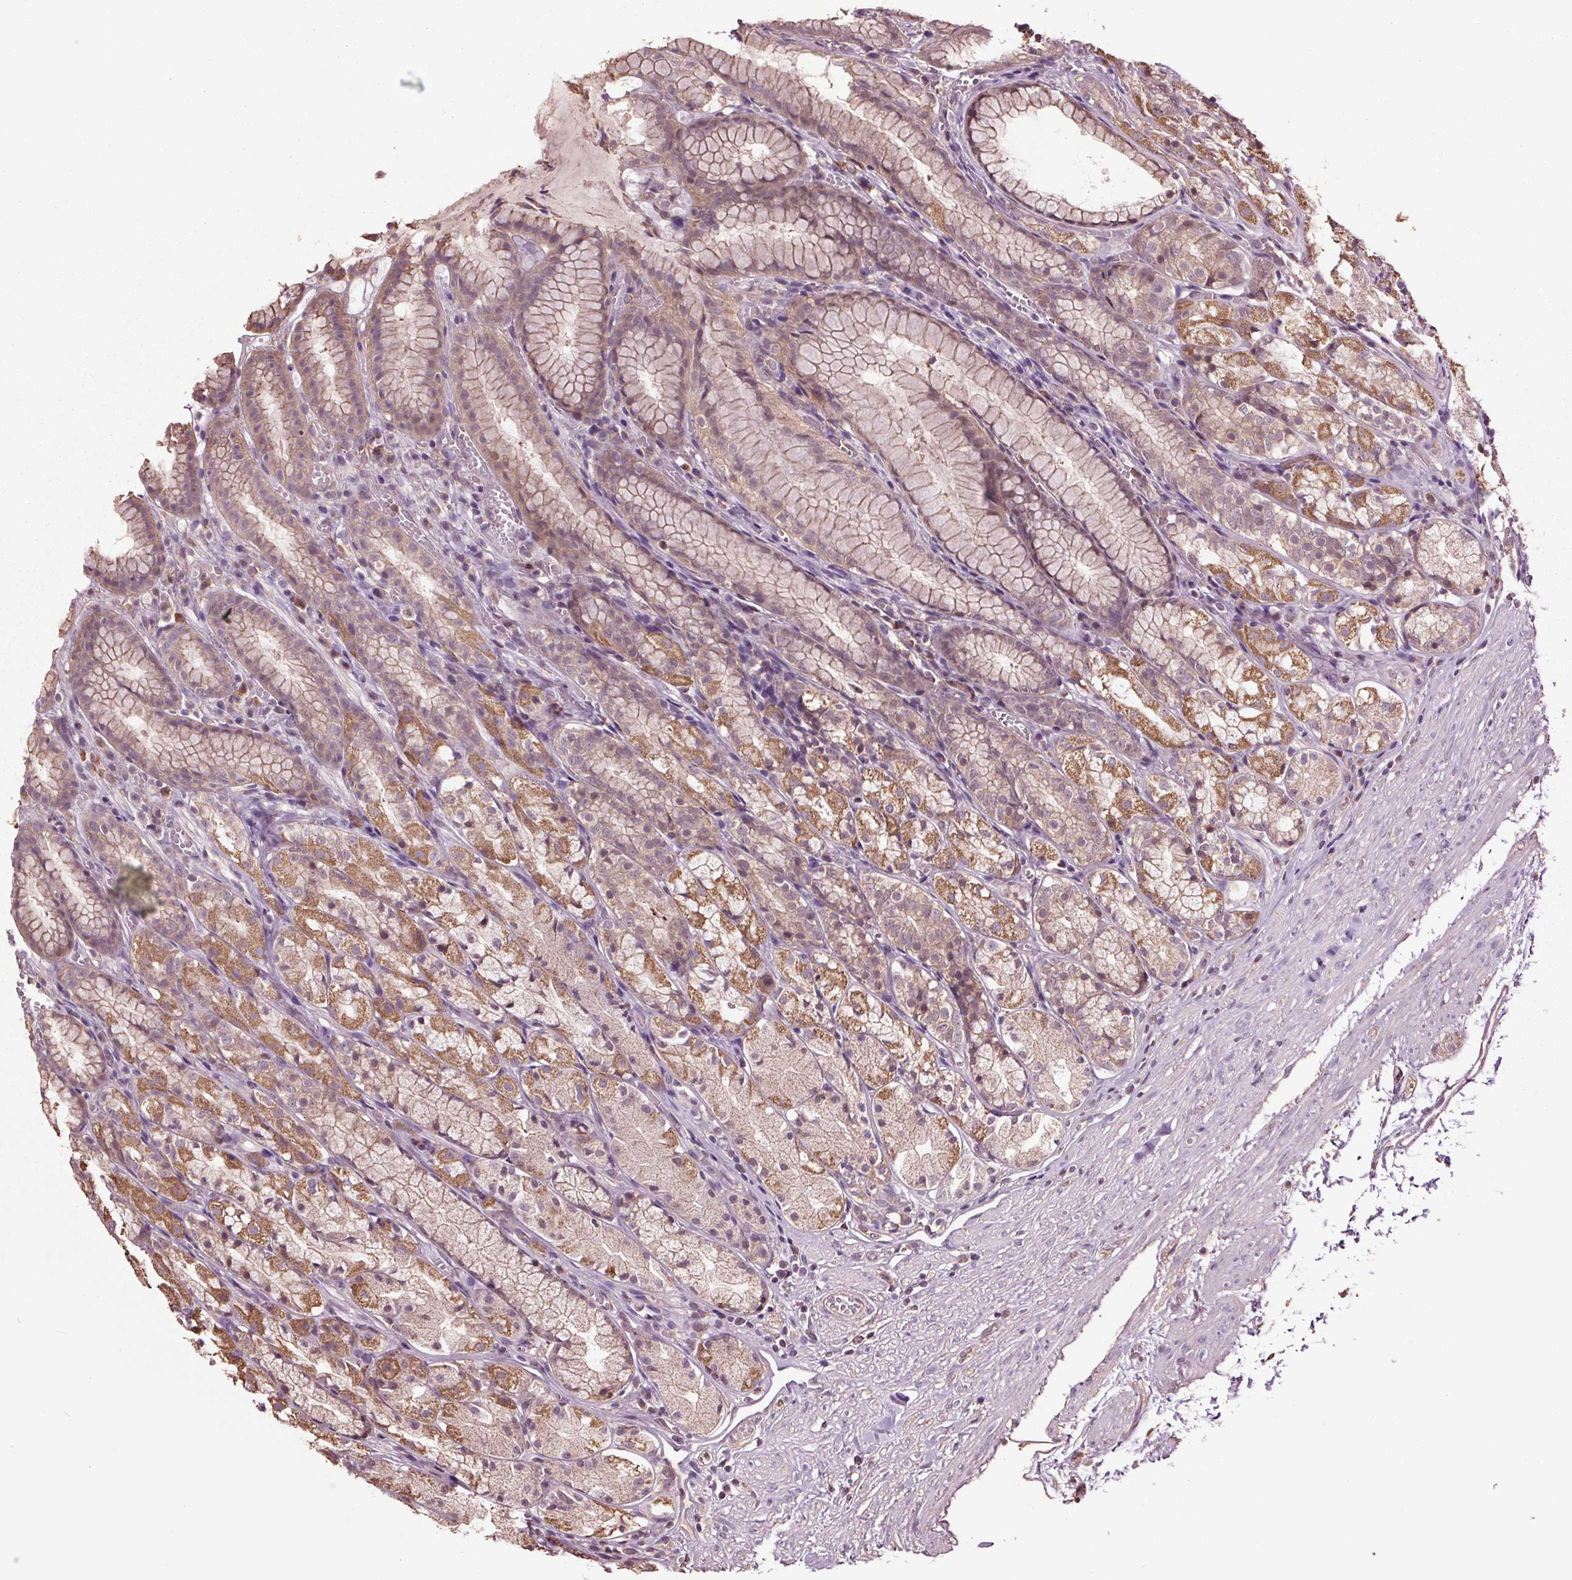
{"staining": {"intensity": "moderate", "quantity": "25%-75%", "location": "cytoplasmic/membranous"}, "tissue": "stomach", "cell_type": "Glandular cells", "image_type": "normal", "snomed": [{"axis": "morphology", "description": "Normal tissue, NOS"}, {"axis": "topography", "description": "Stomach"}], "caption": "About 25%-75% of glandular cells in benign human stomach exhibit moderate cytoplasmic/membranous protein positivity as visualized by brown immunohistochemical staining.", "gene": "RNPEP", "patient": {"sex": "male", "age": 70}}